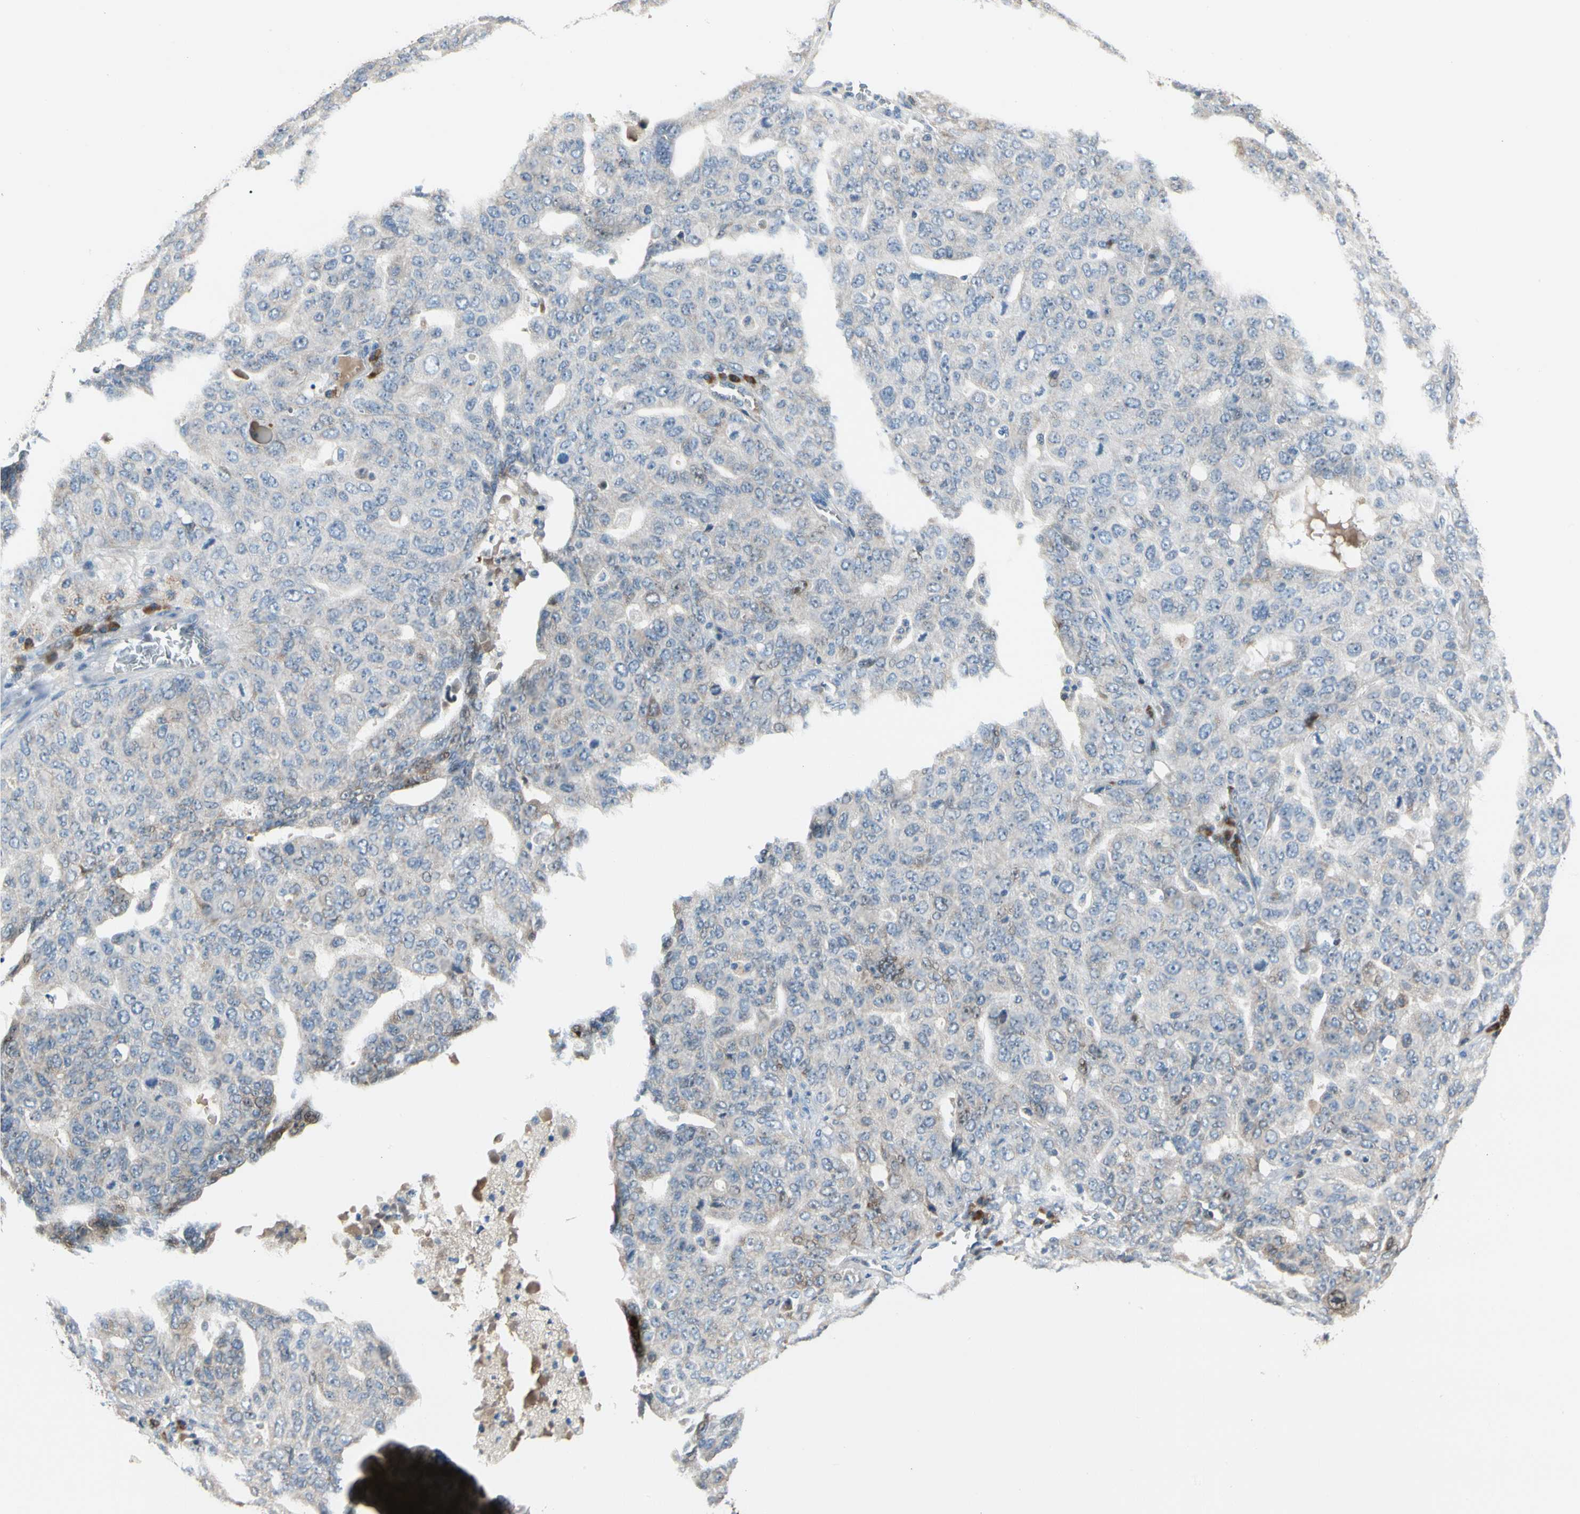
{"staining": {"intensity": "weak", "quantity": "<25%", "location": "cytoplasmic/membranous"}, "tissue": "ovarian cancer", "cell_type": "Tumor cells", "image_type": "cancer", "snomed": [{"axis": "morphology", "description": "Carcinoma, endometroid"}, {"axis": "topography", "description": "Ovary"}], "caption": "Immunohistochemistry of ovarian cancer (endometroid carcinoma) exhibits no expression in tumor cells.", "gene": "HMGCR", "patient": {"sex": "female", "age": 62}}